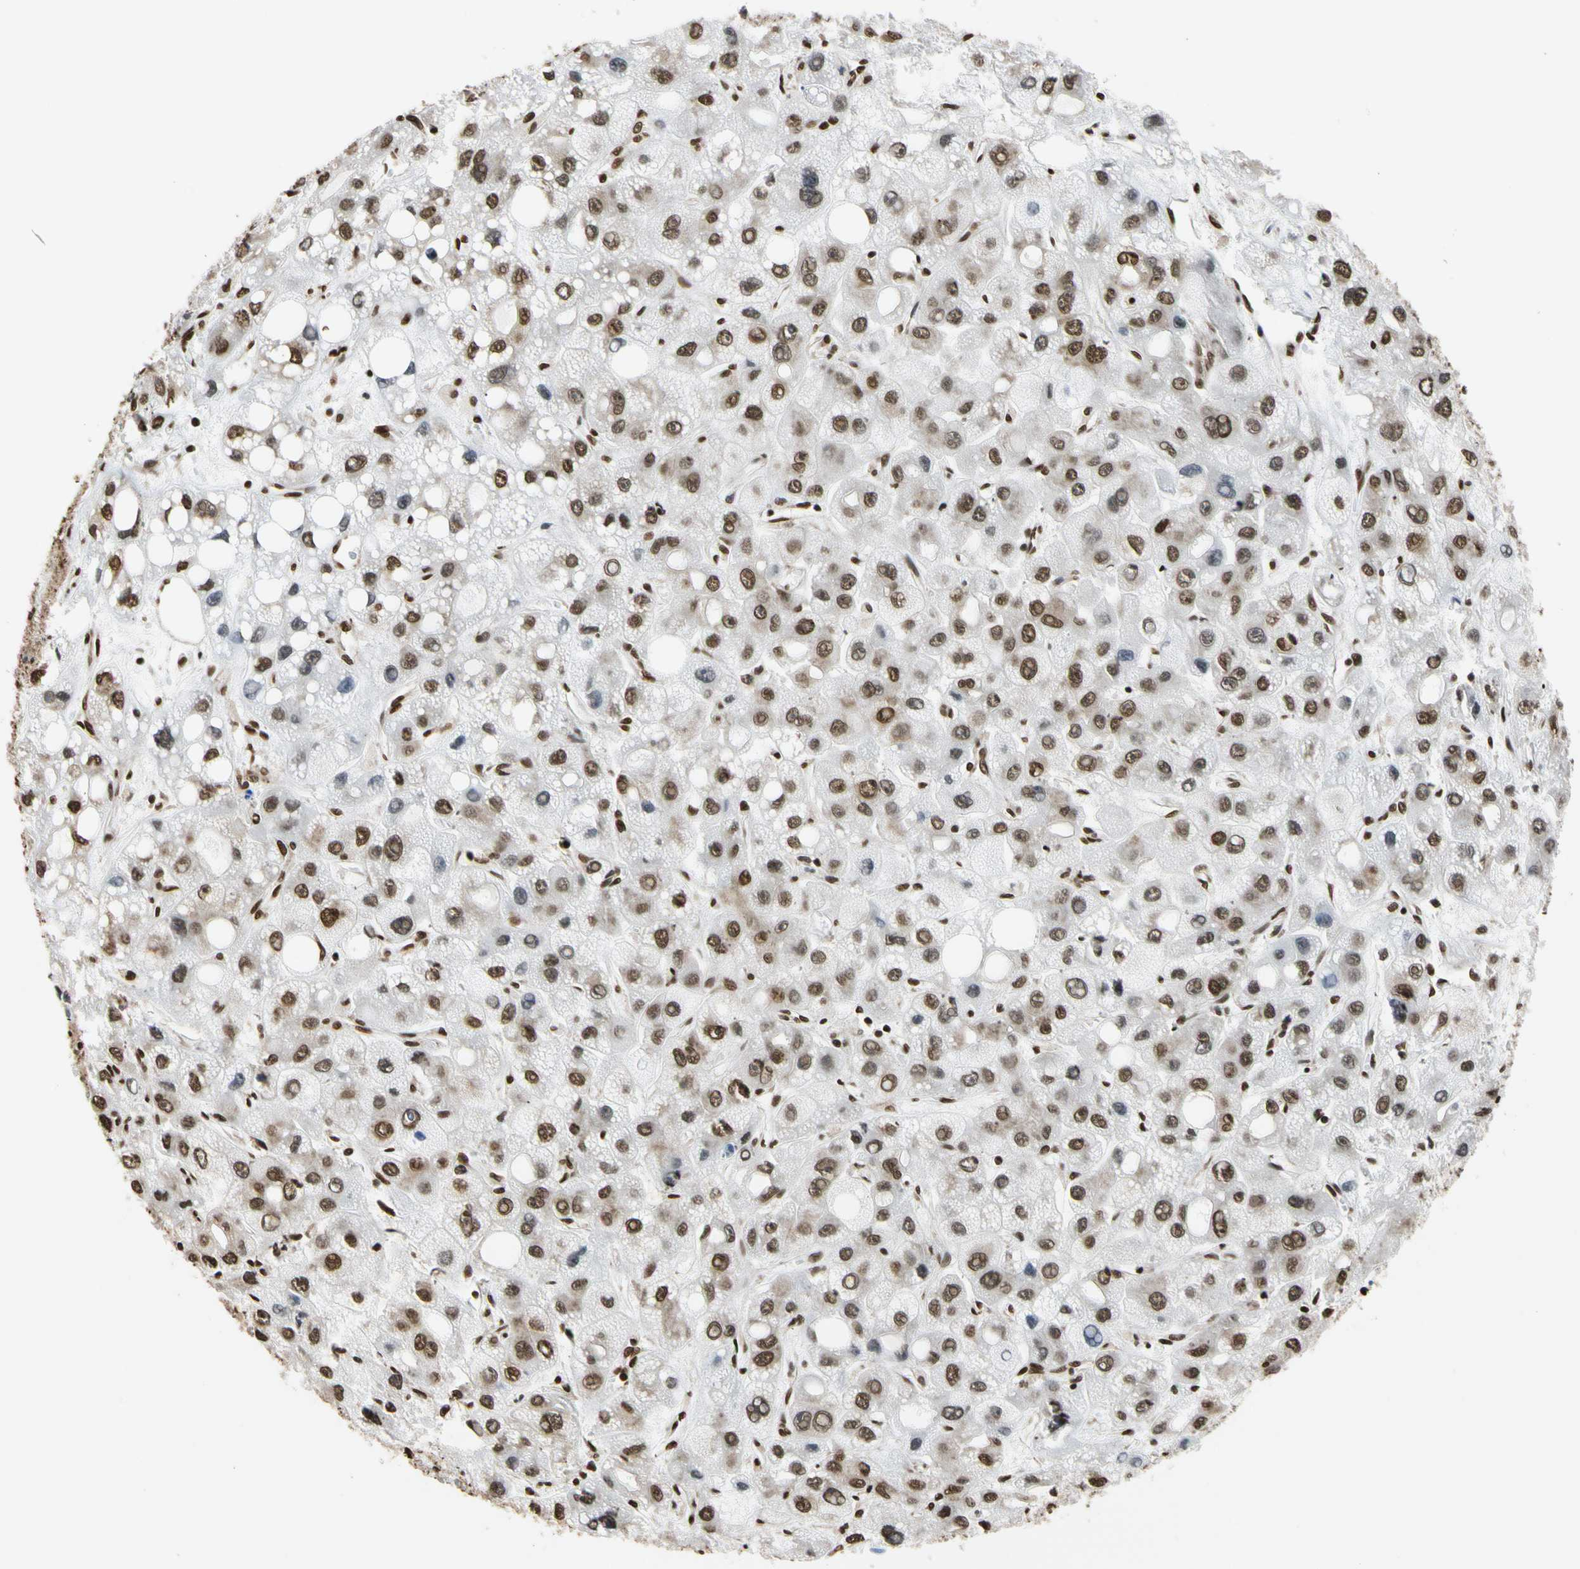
{"staining": {"intensity": "moderate", "quantity": ">75%", "location": "nuclear"}, "tissue": "liver cancer", "cell_type": "Tumor cells", "image_type": "cancer", "snomed": [{"axis": "morphology", "description": "Carcinoma, Hepatocellular, NOS"}, {"axis": "topography", "description": "Liver"}], "caption": "This is a photomicrograph of immunohistochemistry (IHC) staining of hepatocellular carcinoma (liver), which shows moderate staining in the nuclear of tumor cells.", "gene": "HNRNPK", "patient": {"sex": "male", "age": 55}}